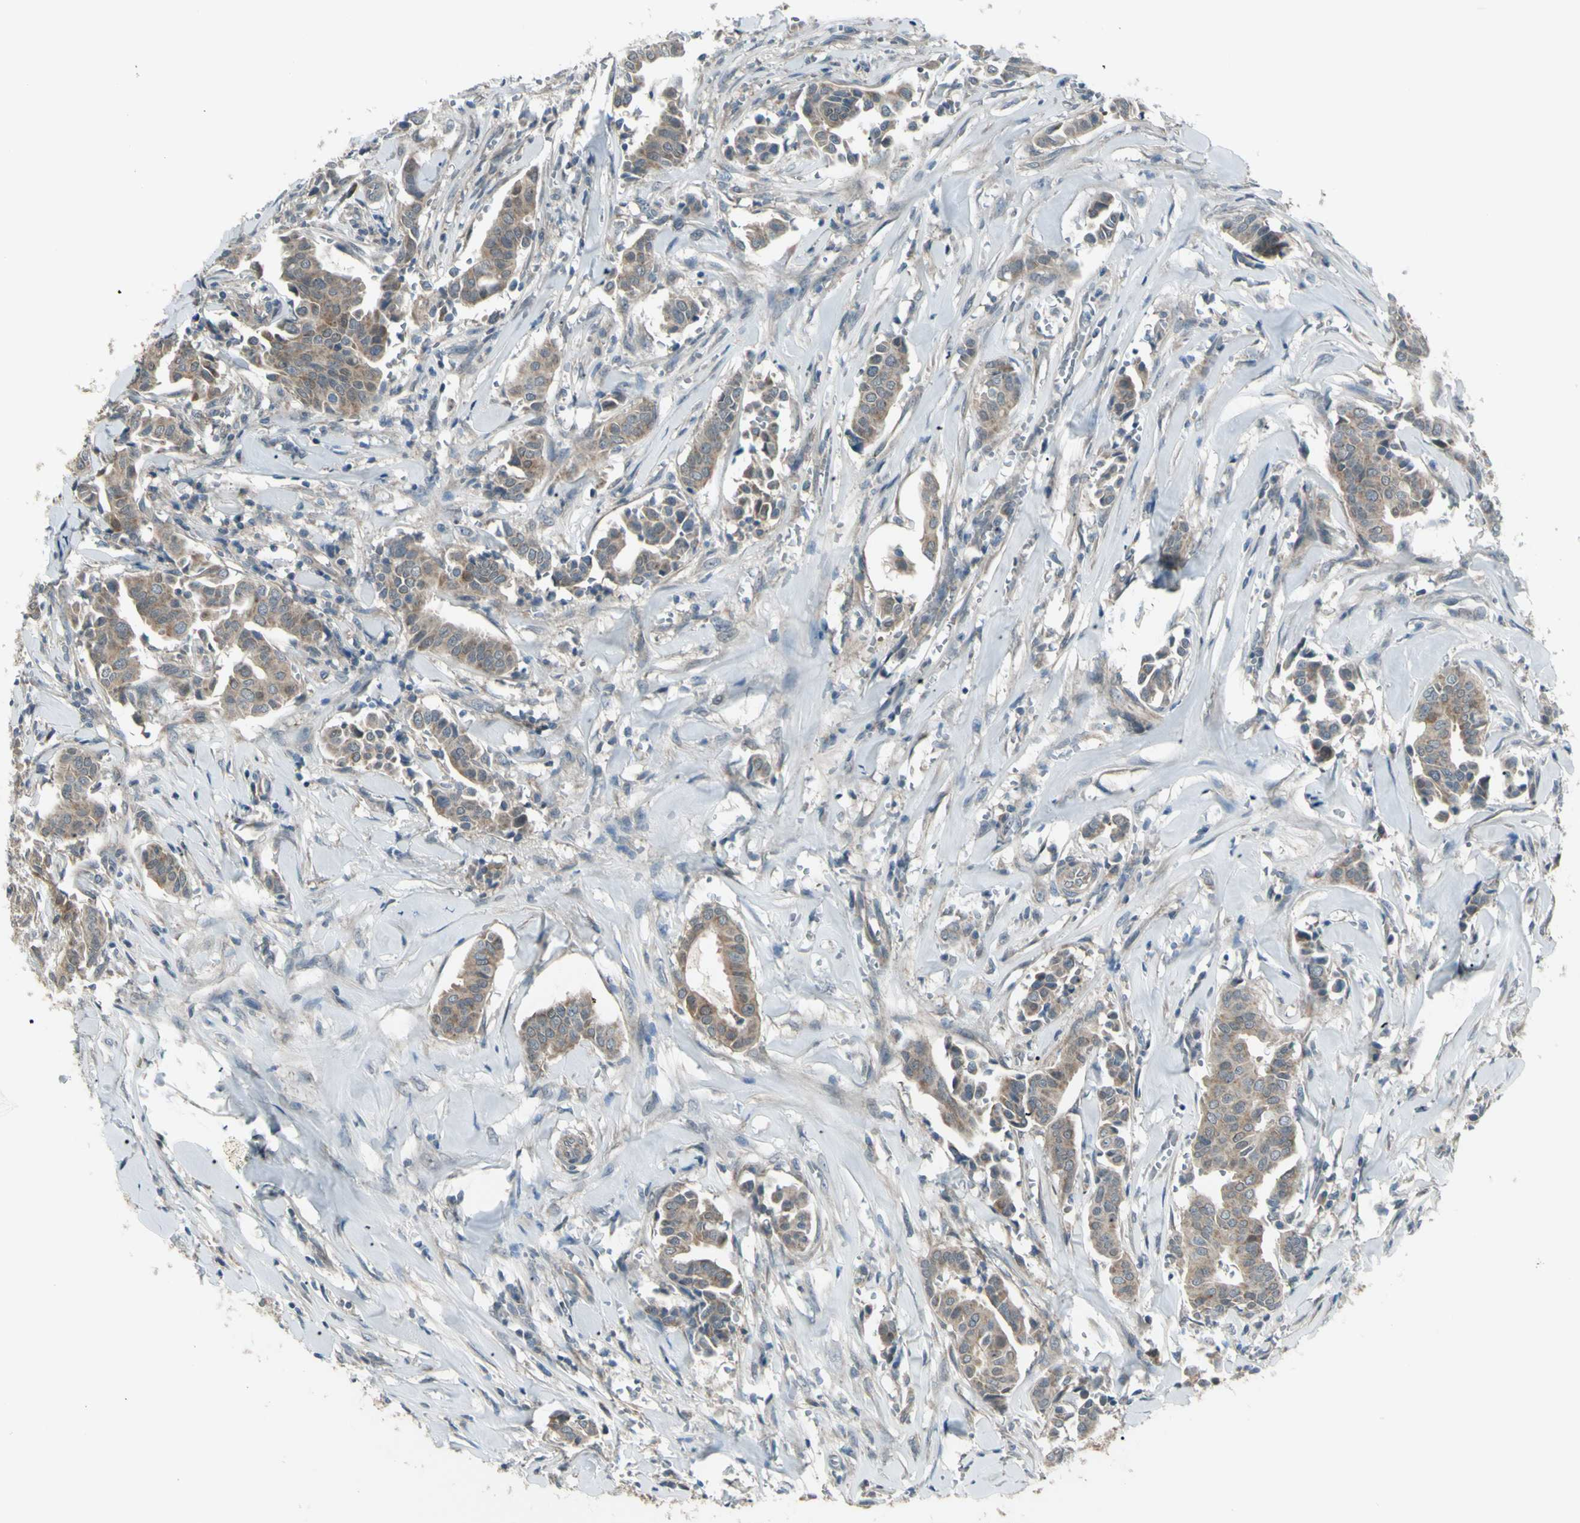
{"staining": {"intensity": "moderate", "quantity": "<25%", "location": "cytoplasmic/membranous"}, "tissue": "head and neck cancer", "cell_type": "Tumor cells", "image_type": "cancer", "snomed": [{"axis": "morphology", "description": "Adenocarcinoma, NOS"}, {"axis": "topography", "description": "Salivary gland"}, {"axis": "topography", "description": "Head-Neck"}], "caption": "Protein staining of head and neck cancer tissue reveals moderate cytoplasmic/membranous staining in about <25% of tumor cells.", "gene": "NAXD", "patient": {"sex": "female", "age": 59}}